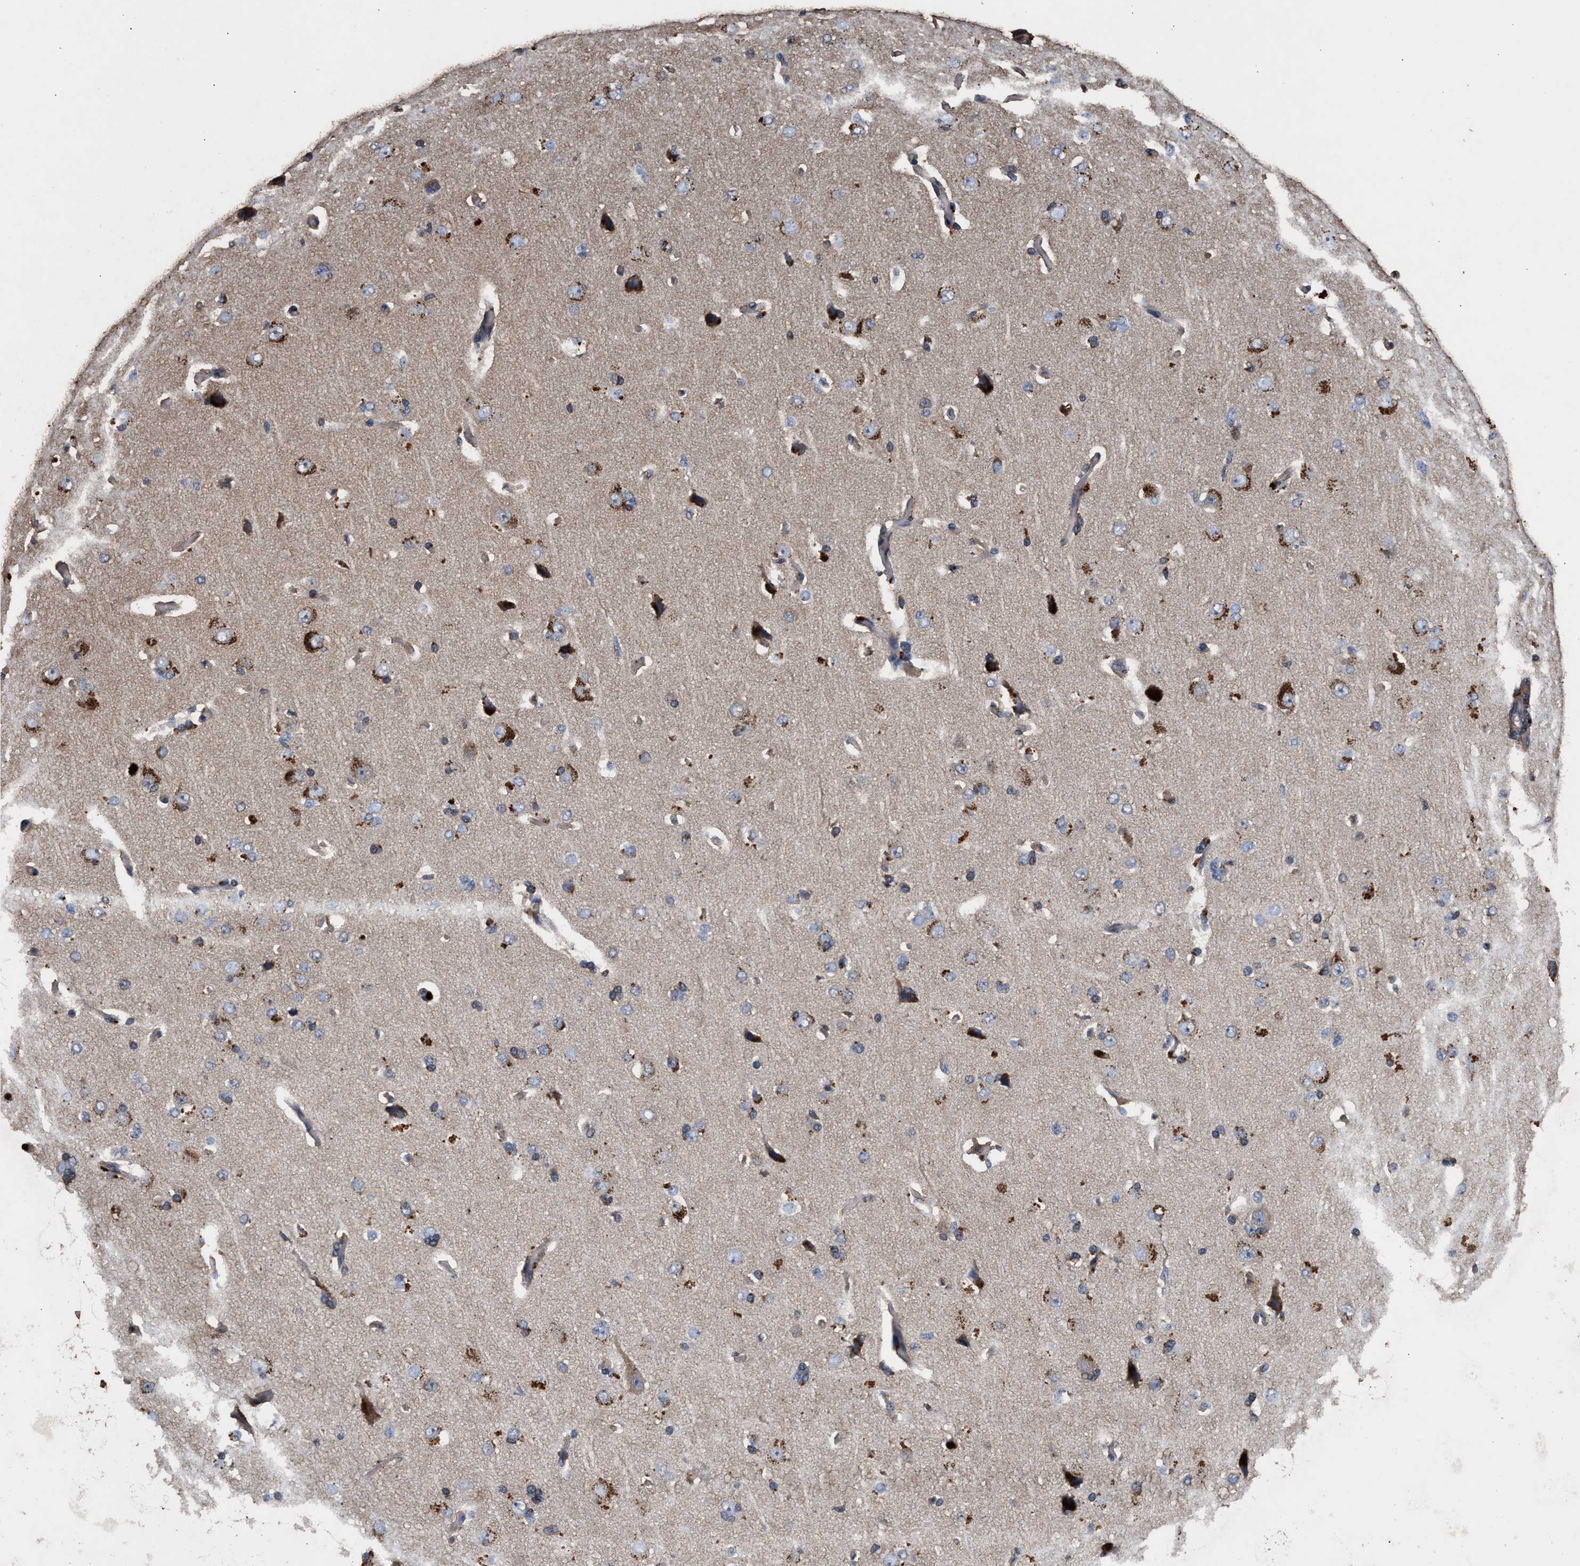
{"staining": {"intensity": "moderate", "quantity": ">75%", "location": "cytoplasmic/membranous"}, "tissue": "cerebral cortex", "cell_type": "Endothelial cells", "image_type": "normal", "snomed": [{"axis": "morphology", "description": "Normal tissue, NOS"}, {"axis": "topography", "description": "Cerebral cortex"}], "caption": "Immunohistochemistry (IHC) of benign cerebral cortex exhibits medium levels of moderate cytoplasmic/membranous positivity in approximately >75% of endothelial cells.", "gene": "ENSG00000286112", "patient": {"sex": "male", "age": 62}}